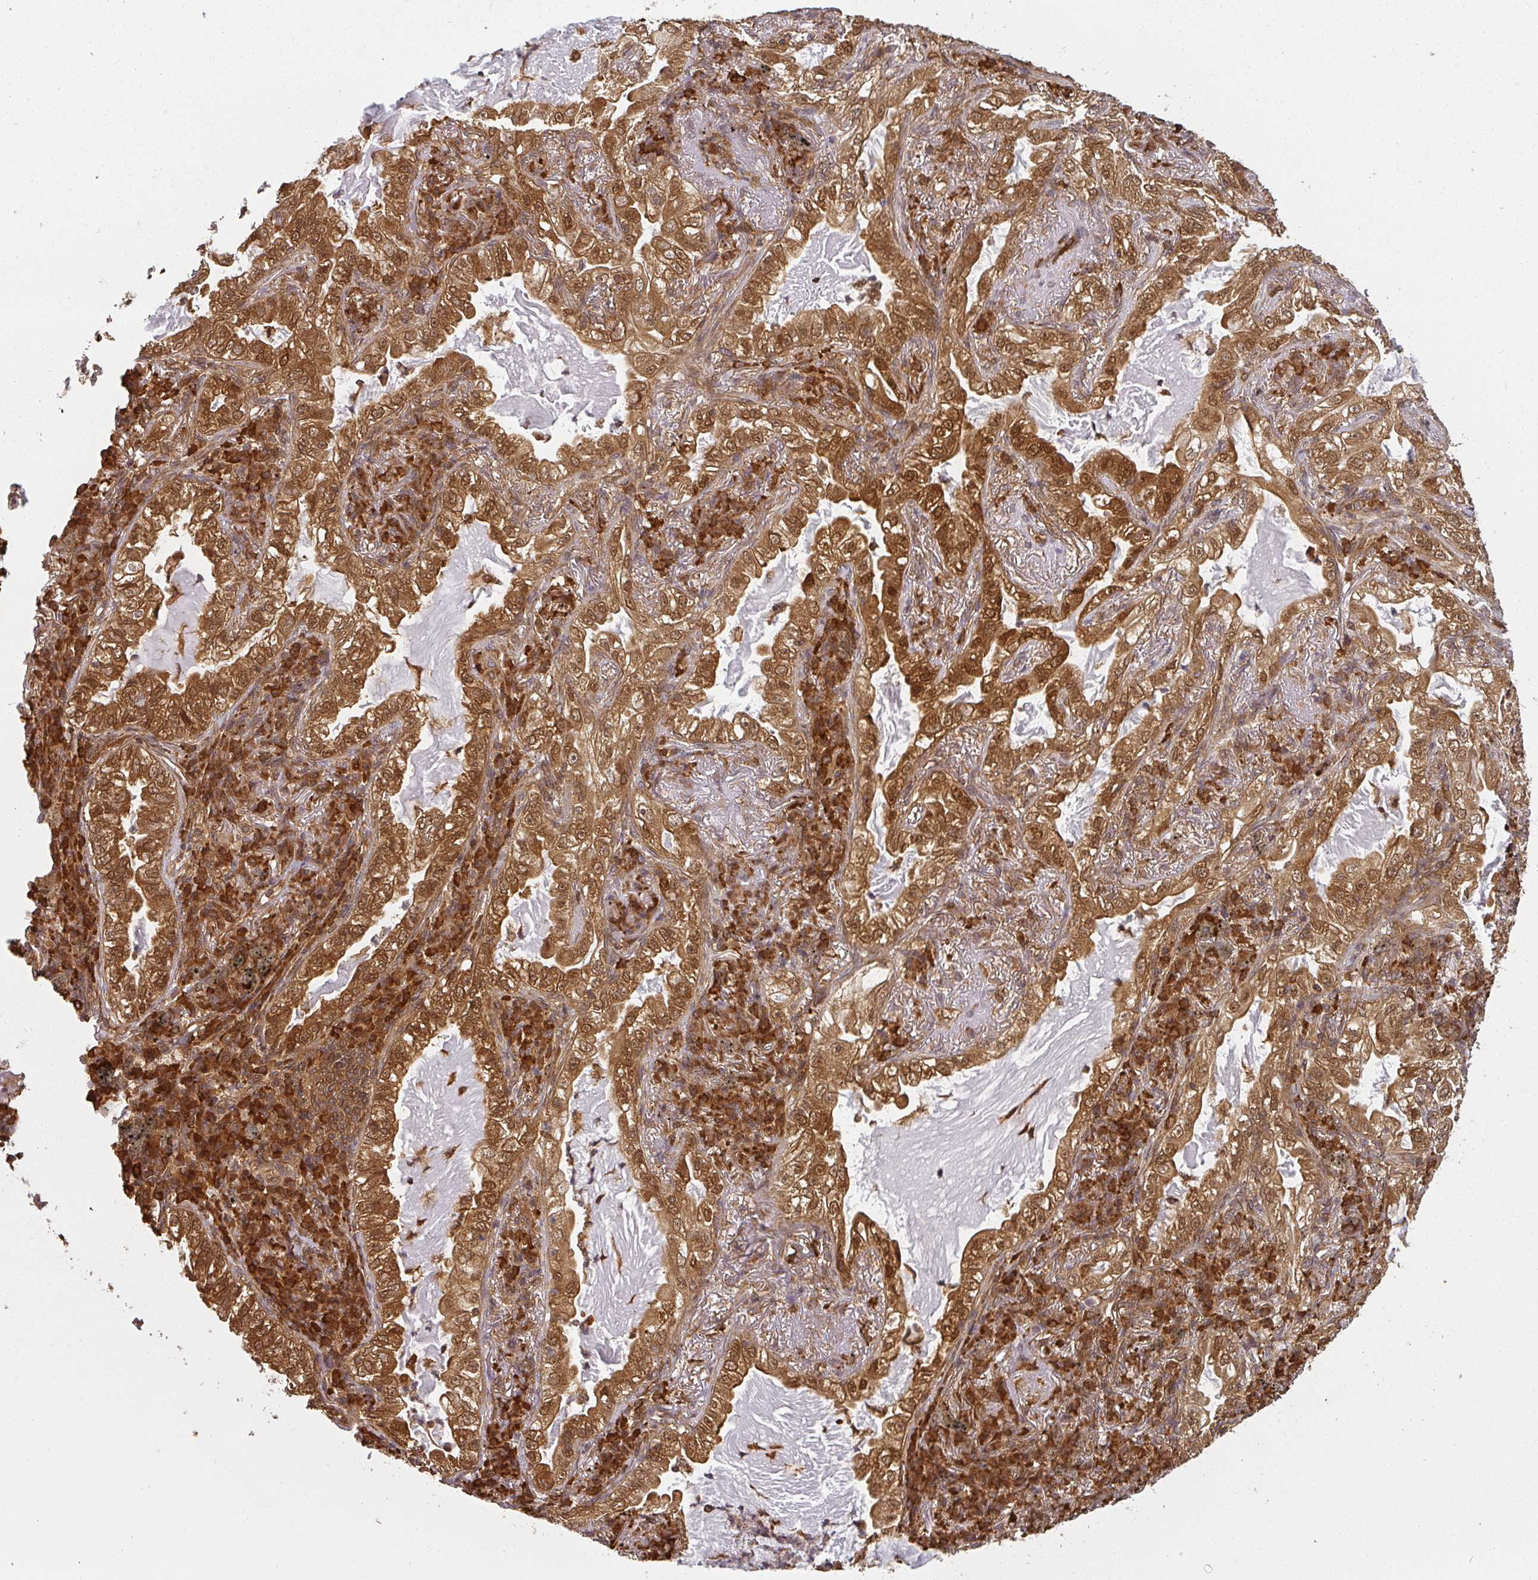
{"staining": {"intensity": "strong", "quantity": ">75%", "location": "cytoplasmic/membranous,nuclear"}, "tissue": "lung cancer", "cell_type": "Tumor cells", "image_type": "cancer", "snomed": [{"axis": "morphology", "description": "Adenocarcinoma, NOS"}, {"axis": "topography", "description": "Lung"}], "caption": "This is a photomicrograph of IHC staining of adenocarcinoma (lung), which shows strong expression in the cytoplasmic/membranous and nuclear of tumor cells.", "gene": "PPP6R3", "patient": {"sex": "female", "age": 73}}